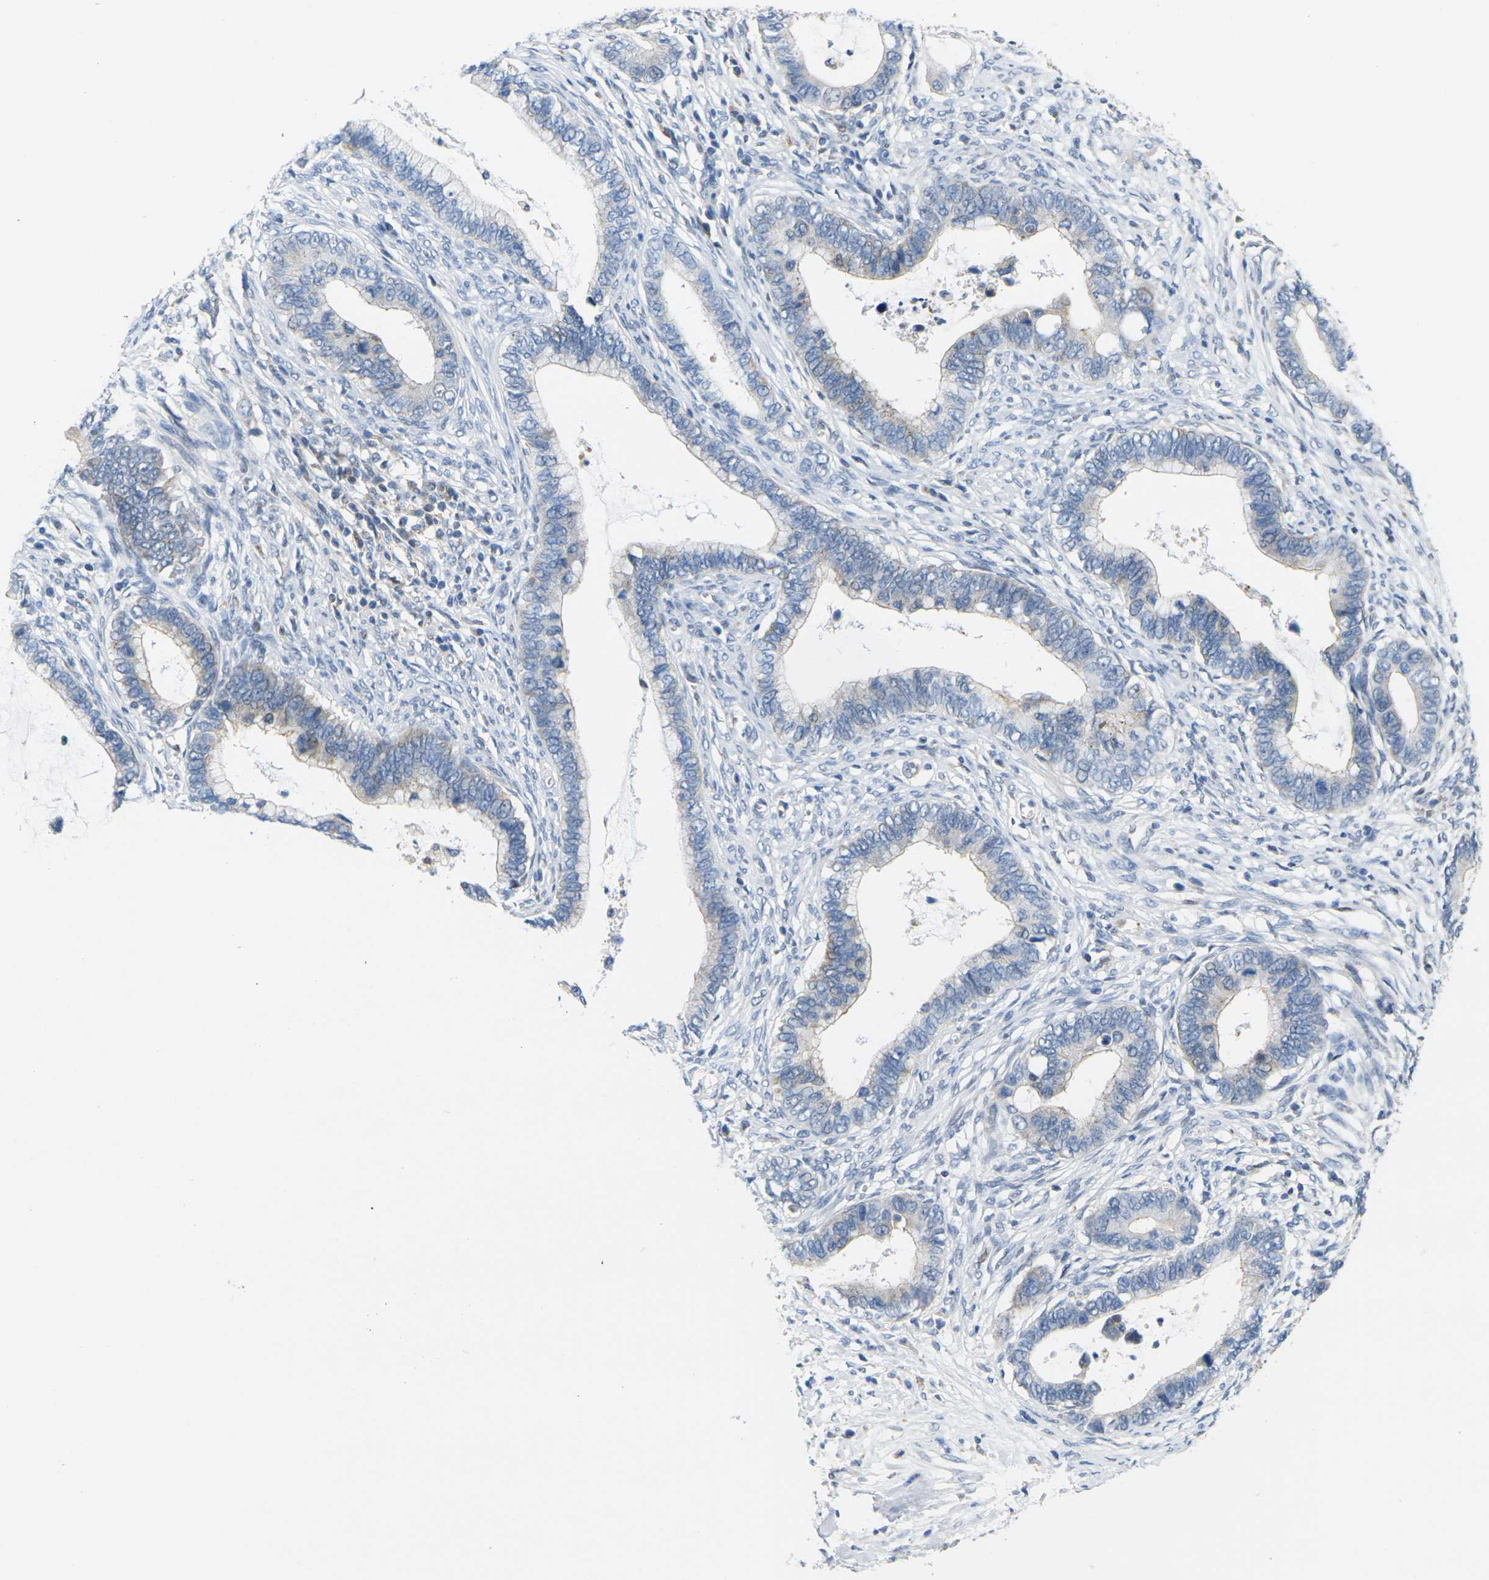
{"staining": {"intensity": "moderate", "quantity": "<25%", "location": "cytoplasmic/membranous"}, "tissue": "cervical cancer", "cell_type": "Tumor cells", "image_type": "cancer", "snomed": [{"axis": "morphology", "description": "Adenocarcinoma, NOS"}, {"axis": "topography", "description": "Cervix"}], "caption": "Moderate cytoplasmic/membranous expression is identified in approximately <25% of tumor cells in adenocarcinoma (cervical). The staining was performed using DAB (3,3'-diaminobenzidine), with brown indicating positive protein expression. Nuclei are stained blue with hematoxylin.", "gene": "OTOF", "patient": {"sex": "female", "age": 44}}